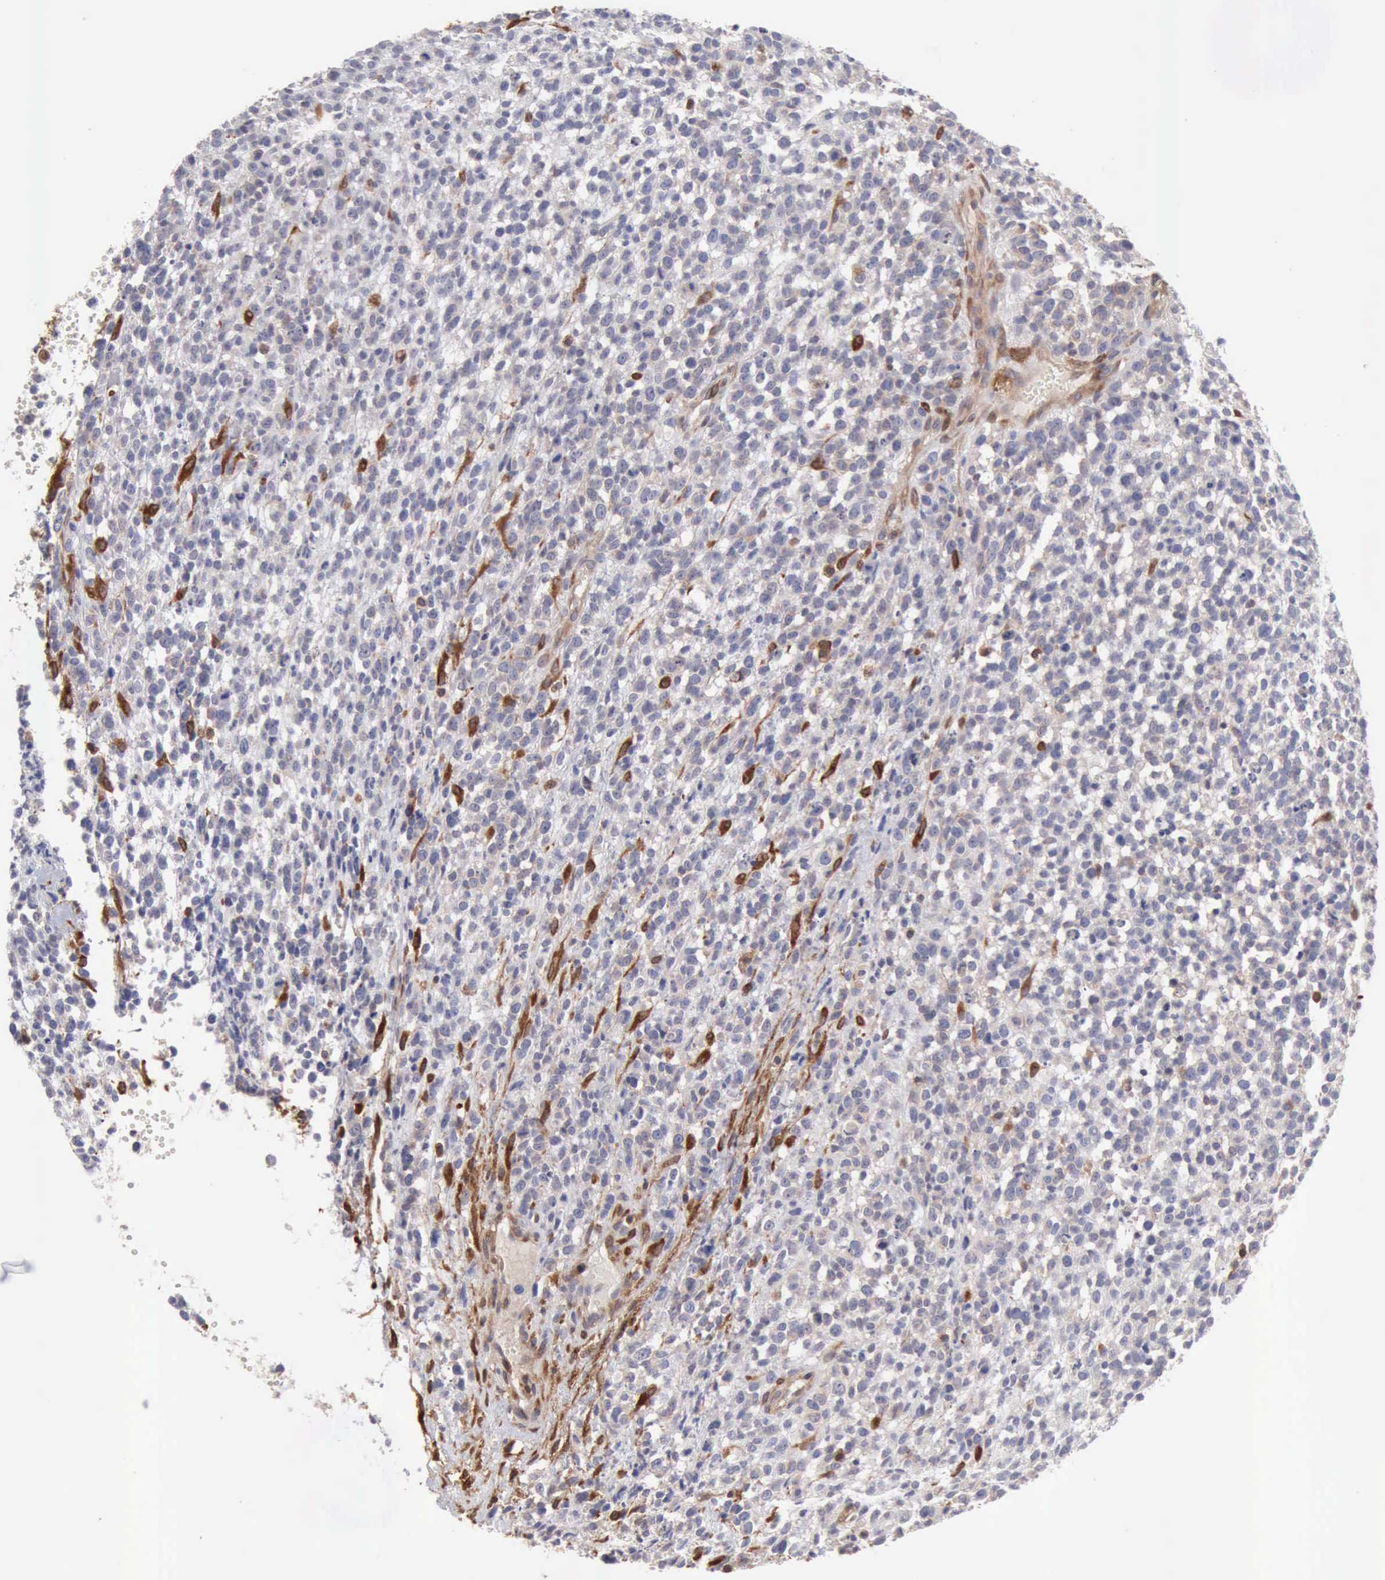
{"staining": {"intensity": "moderate", "quantity": "25%-75%", "location": "cytoplasmic/membranous"}, "tissue": "glioma", "cell_type": "Tumor cells", "image_type": "cancer", "snomed": [{"axis": "morphology", "description": "Glioma, malignant, High grade"}, {"axis": "topography", "description": "Brain"}], "caption": "Glioma stained for a protein shows moderate cytoplasmic/membranous positivity in tumor cells.", "gene": "APOL2", "patient": {"sex": "male", "age": 66}}